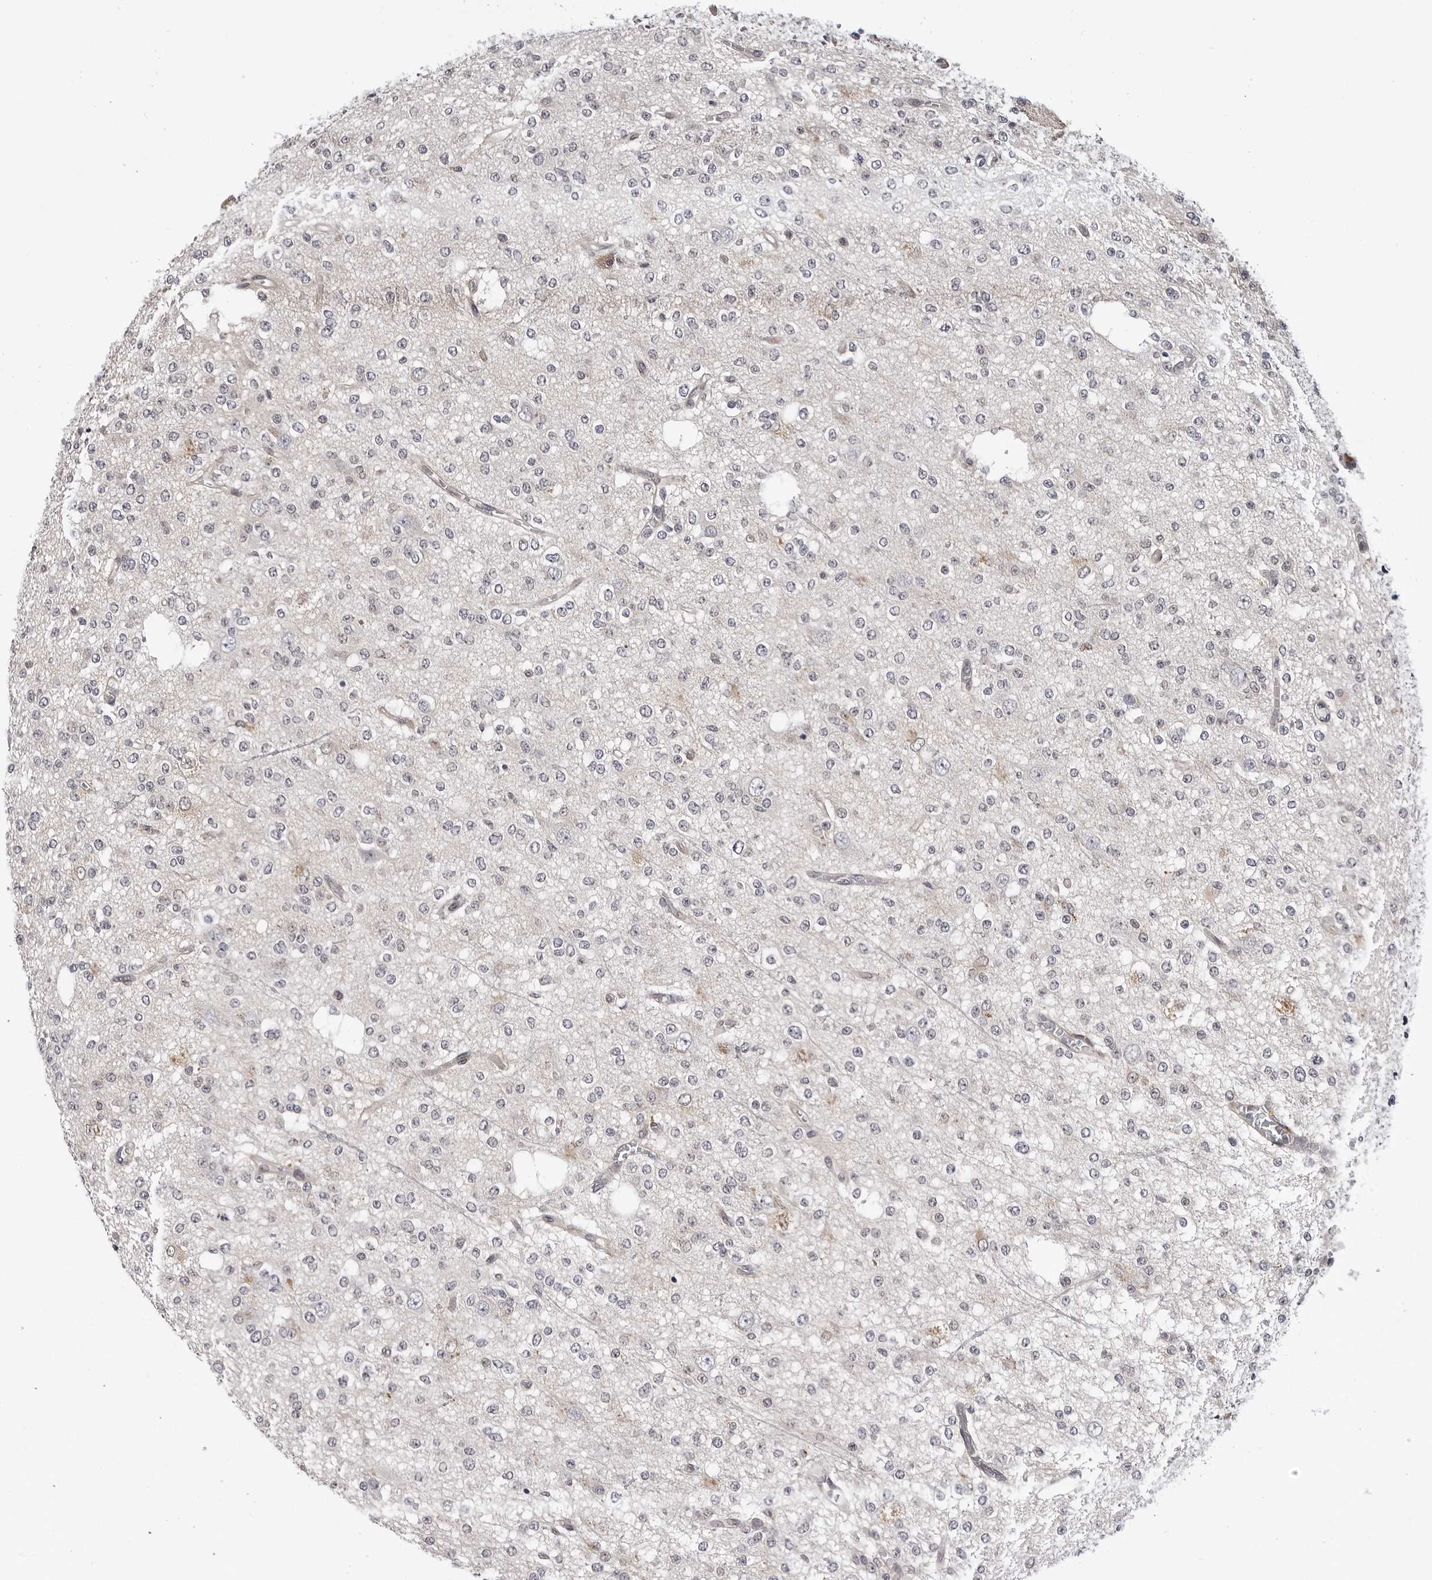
{"staining": {"intensity": "negative", "quantity": "none", "location": "none"}, "tissue": "glioma", "cell_type": "Tumor cells", "image_type": "cancer", "snomed": [{"axis": "morphology", "description": "Glioma, malignant, Low grade"}, {"axis": "topography", "description": "Brain"}], "caption": "Tumor cells are negative for brown protein staining in malignant glioma (low-grade).", "gene": "KIAA1614", "patient": {"sex": "male", "age": 38}}